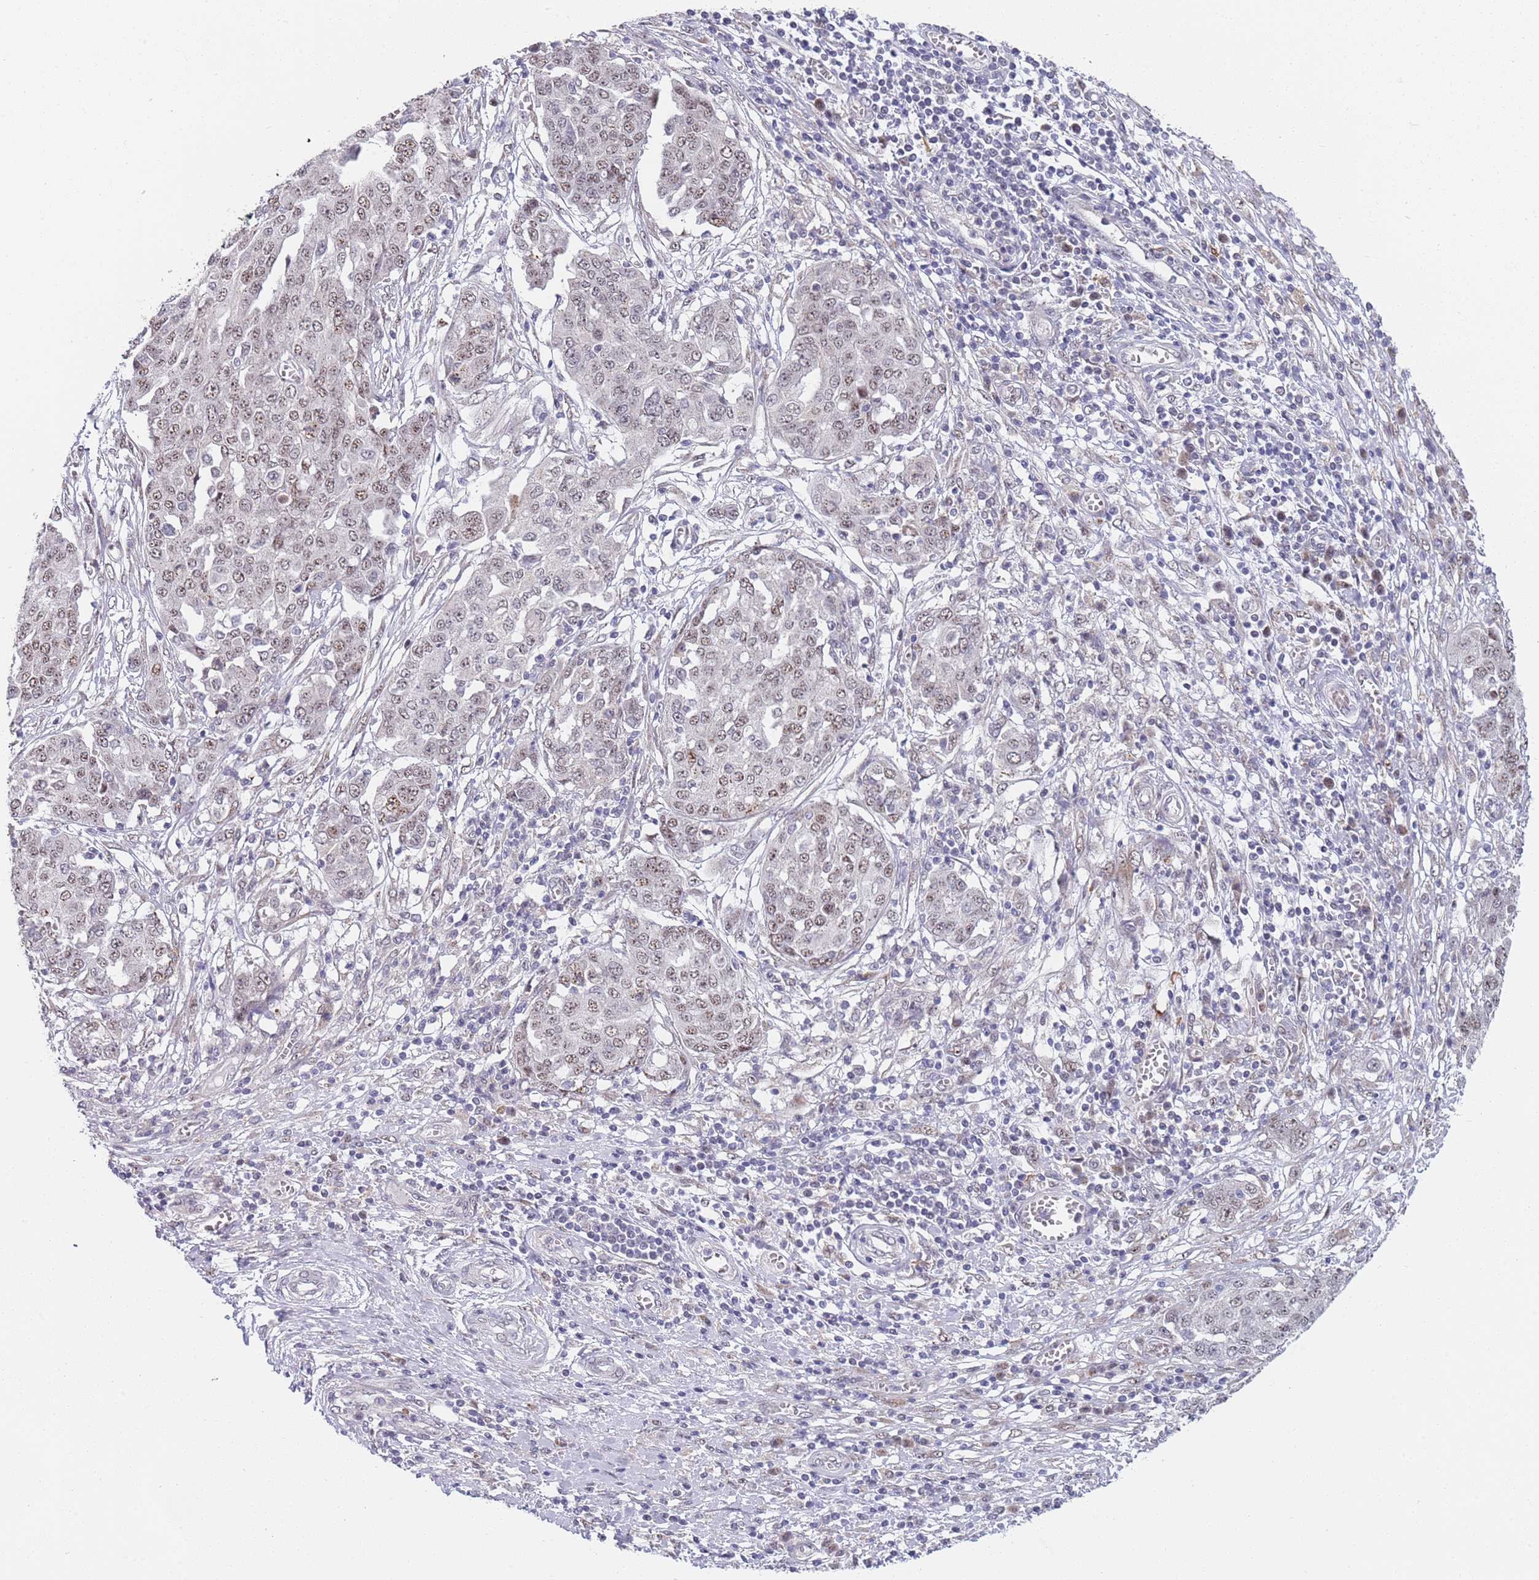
{"staining": {"intensity": "weak", "quantity": "25%-75%", "location": "nuclear"}, "tissue": "ovarian cancer", "cell_type": "Tumor cells", "image_type": "cancer", "snomed": [{"axis": "morphology", "description": "Cystadenocarcinoma, serous, NOS"}, {"axis": "topography", "description": "Soft tissue"}, {"axis": "topography", "description": "Ovary"}], "caption": "This micrograph reveals immunohistochemistry staining of human ovarian cancer, with low weak nuclear positivity in about 25%-75% of tumor cells.", "gene": "PLCL2", "patient": {"sex": "female", "age": 57}}